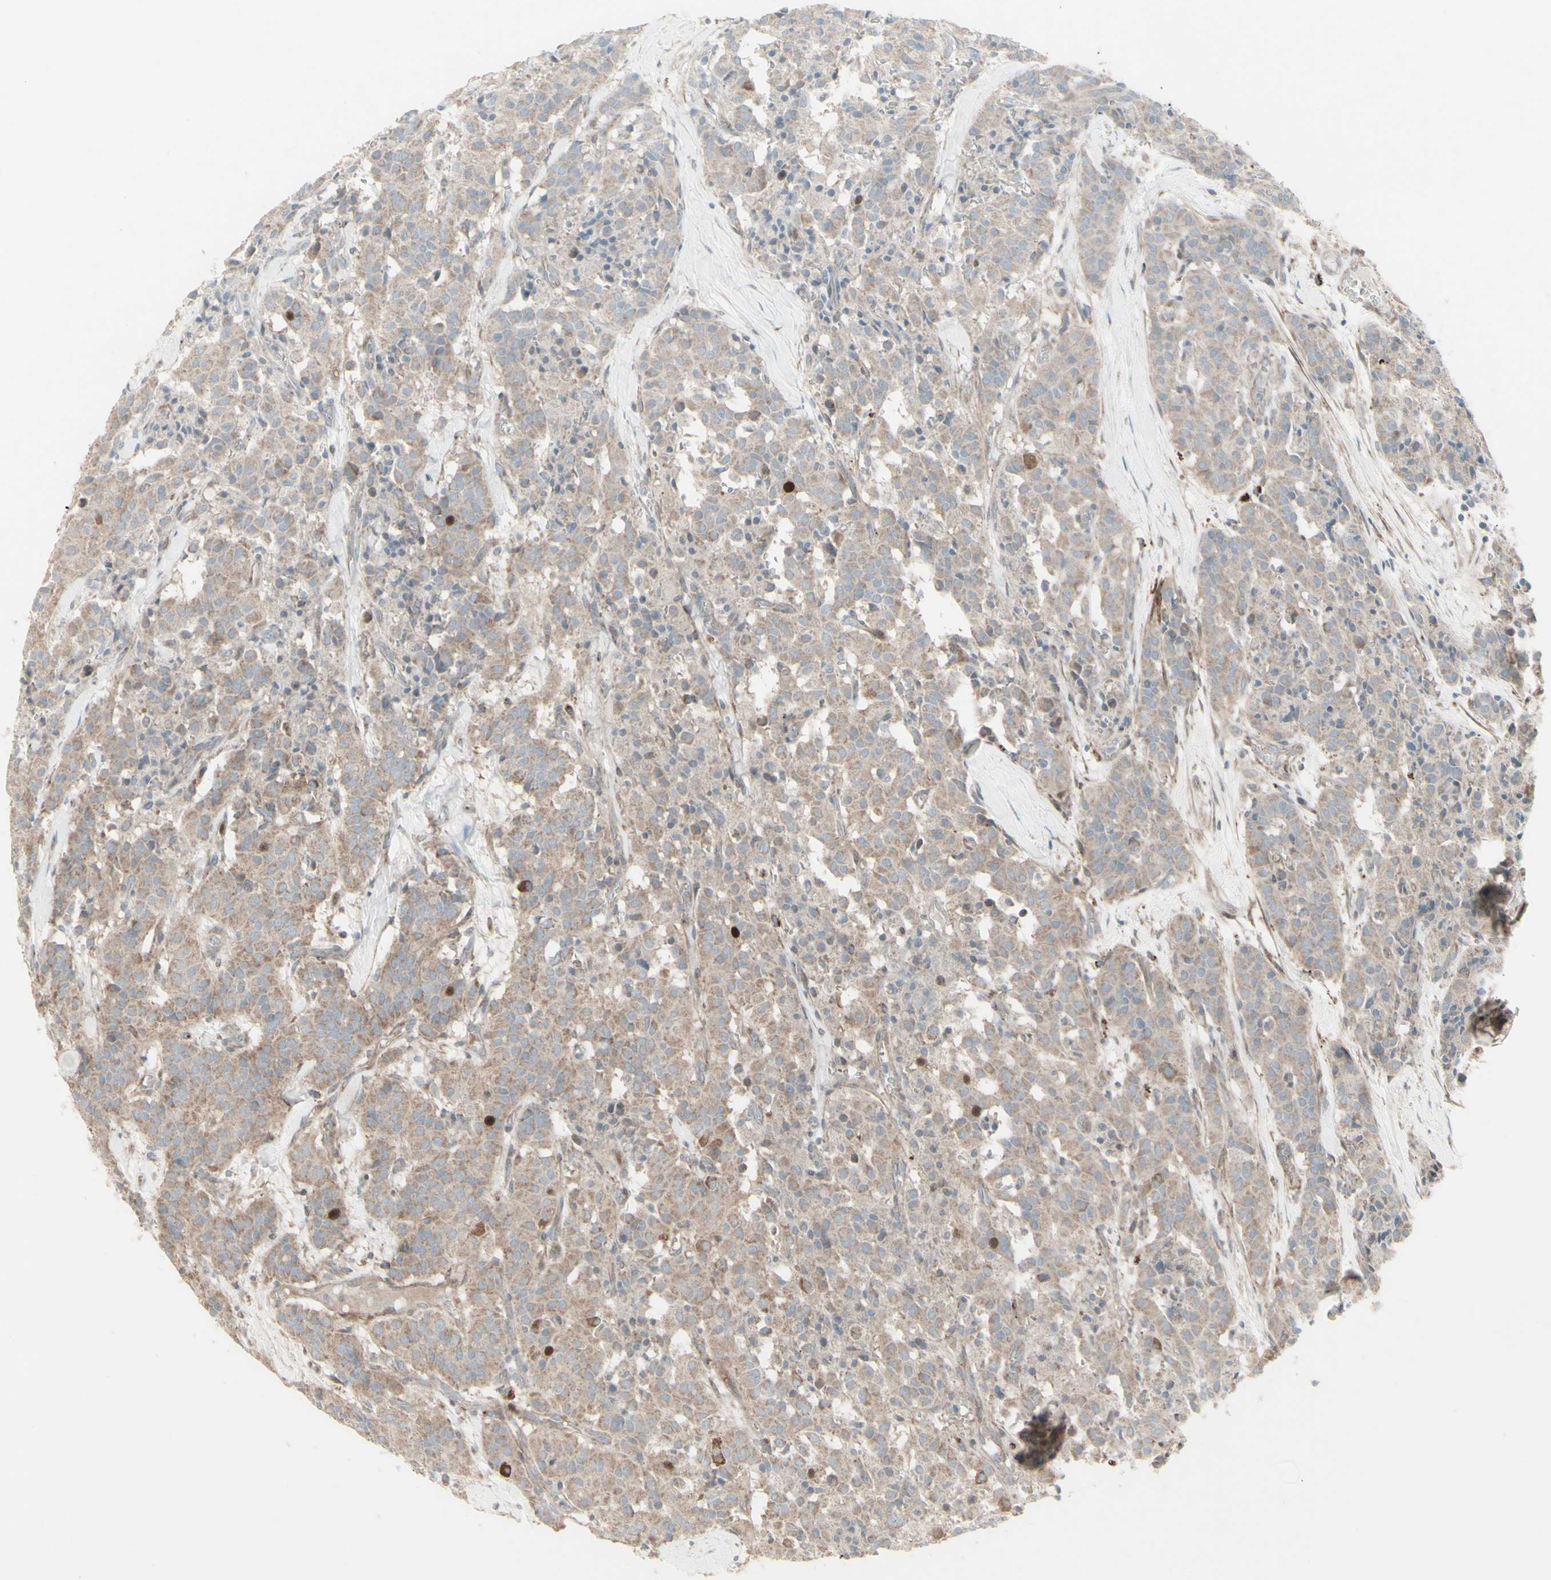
{"staining": {"intensity": "strong", "quantity": "<25%", "location": "cytoplasmic/membranous,nuclear"}, "tissue": "carcinoid", "cell_type": "Tumor cells", "image_type": "cancer", "snomed": [{"axis": "morphology", "description": "Carcinoid, malignant, NOS"}, {"axis": "topography", "description": "Lung"}], "caption": "Malignant carcinoid tissue exhibits strong cytoplasmic/membranous and nuclear staining in approximately <25% of tumor cells", "gene": "GMNN", "patient": {"sex": "male", "age": 30}}